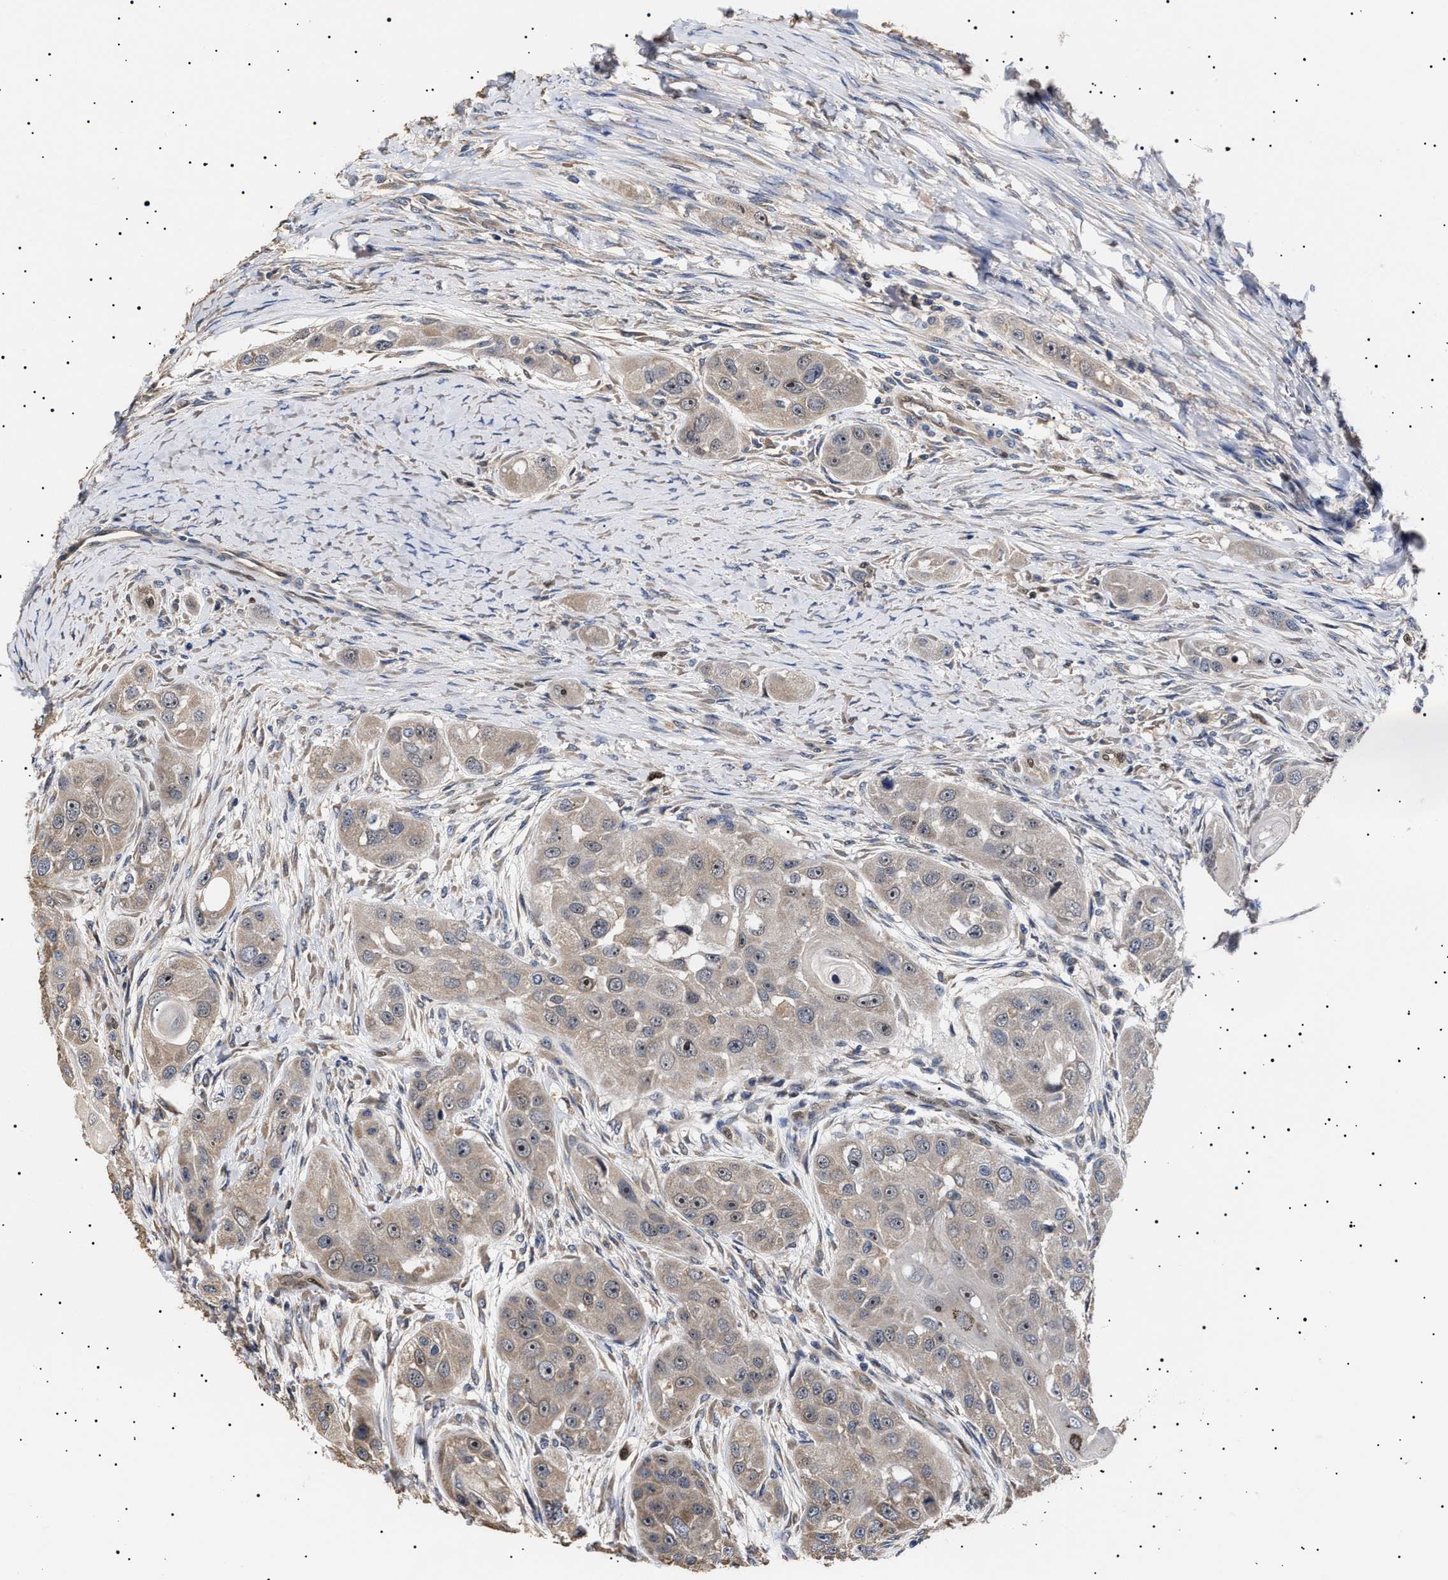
{"staining": {"intensity": "moderate", "quantity": "25%-75%", "location": "nuclear"}, "tissue": "head and neck cancer", "cell_type": "Tumor cells", "image_type": "cancer", "snomed": [{"axis": "morphology", "description": "Normal tissue, NOS"}, {"axis": "morphology", "description": "Squamous cell carcinoma, NOS"}, {"axis": "topography", "description": "Skeletal muscle"}, {"axis": "topography", "description": "Head-Neck"}], "caption": "Head and neck squamous cell carcinoma tissue displays moderate nuclear expression in about 25%-75% of tumor cells", "gene": "KRBA1", "patient": {"sex": "male", "age": 51}}